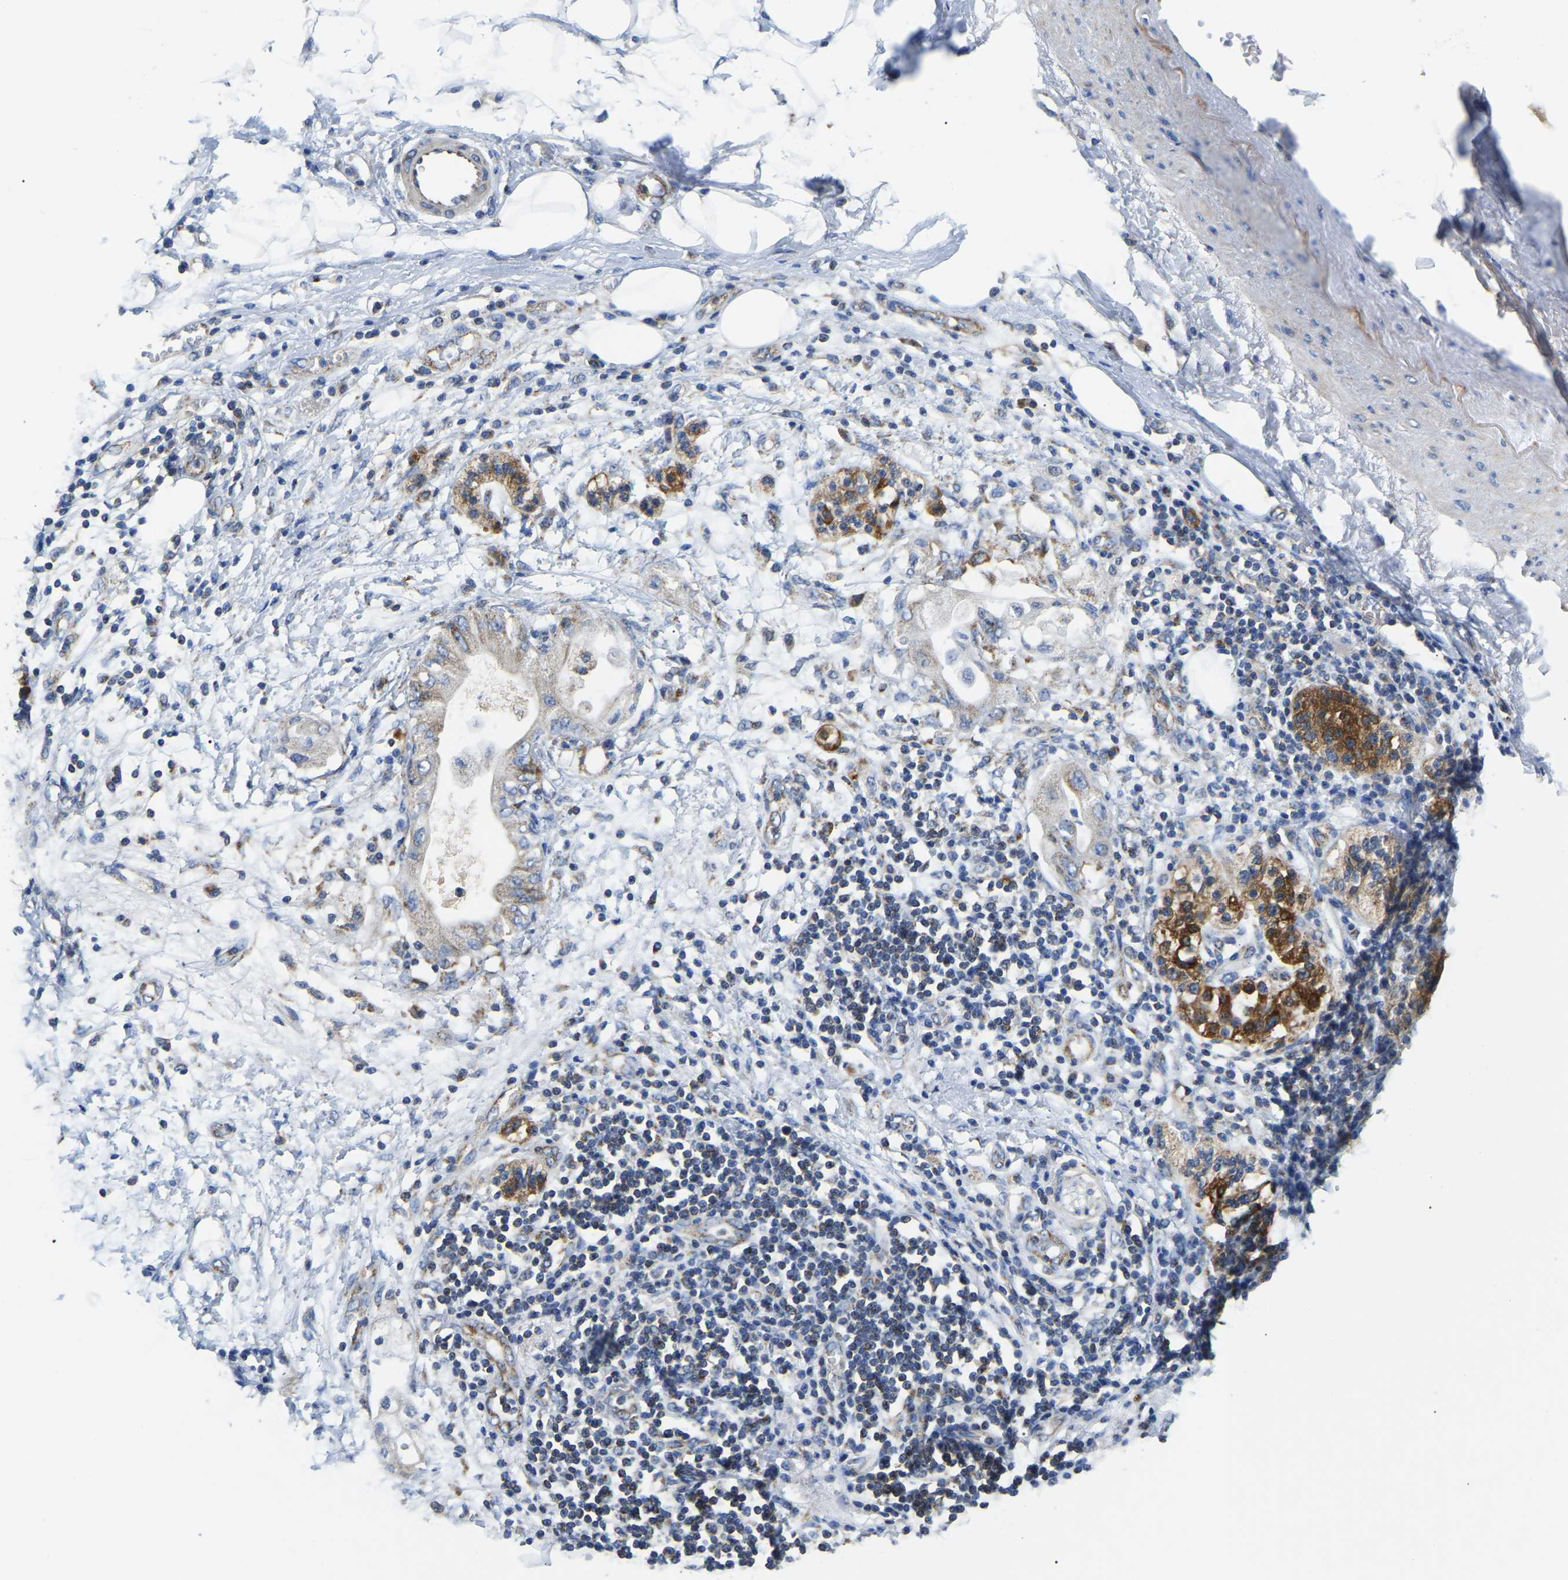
{"staining": {"intensity": "negative", "quantity": "none", "location": "none"}, "tissue": "adipose tissue", "cell_type": "Adipocytes", "image_type": "normal", "snomed": [{"axis": "morphology", "description": "Normal tissue, NOS"}, {"axis": "morphology", "description": "Adenocarcinoma, NOS"}, {"axis": "topography", "description": "Duodenum"}, {"axis": "topography", "description": "Peripheral nerve tissue"}], "caption": "An immunohistochemistry image of benign adipose tissue is shown. There is no staining in adipocytes of adipose tissue.", "gene": "PPM1E", "patient": {"sex": "female", "age": 60}}